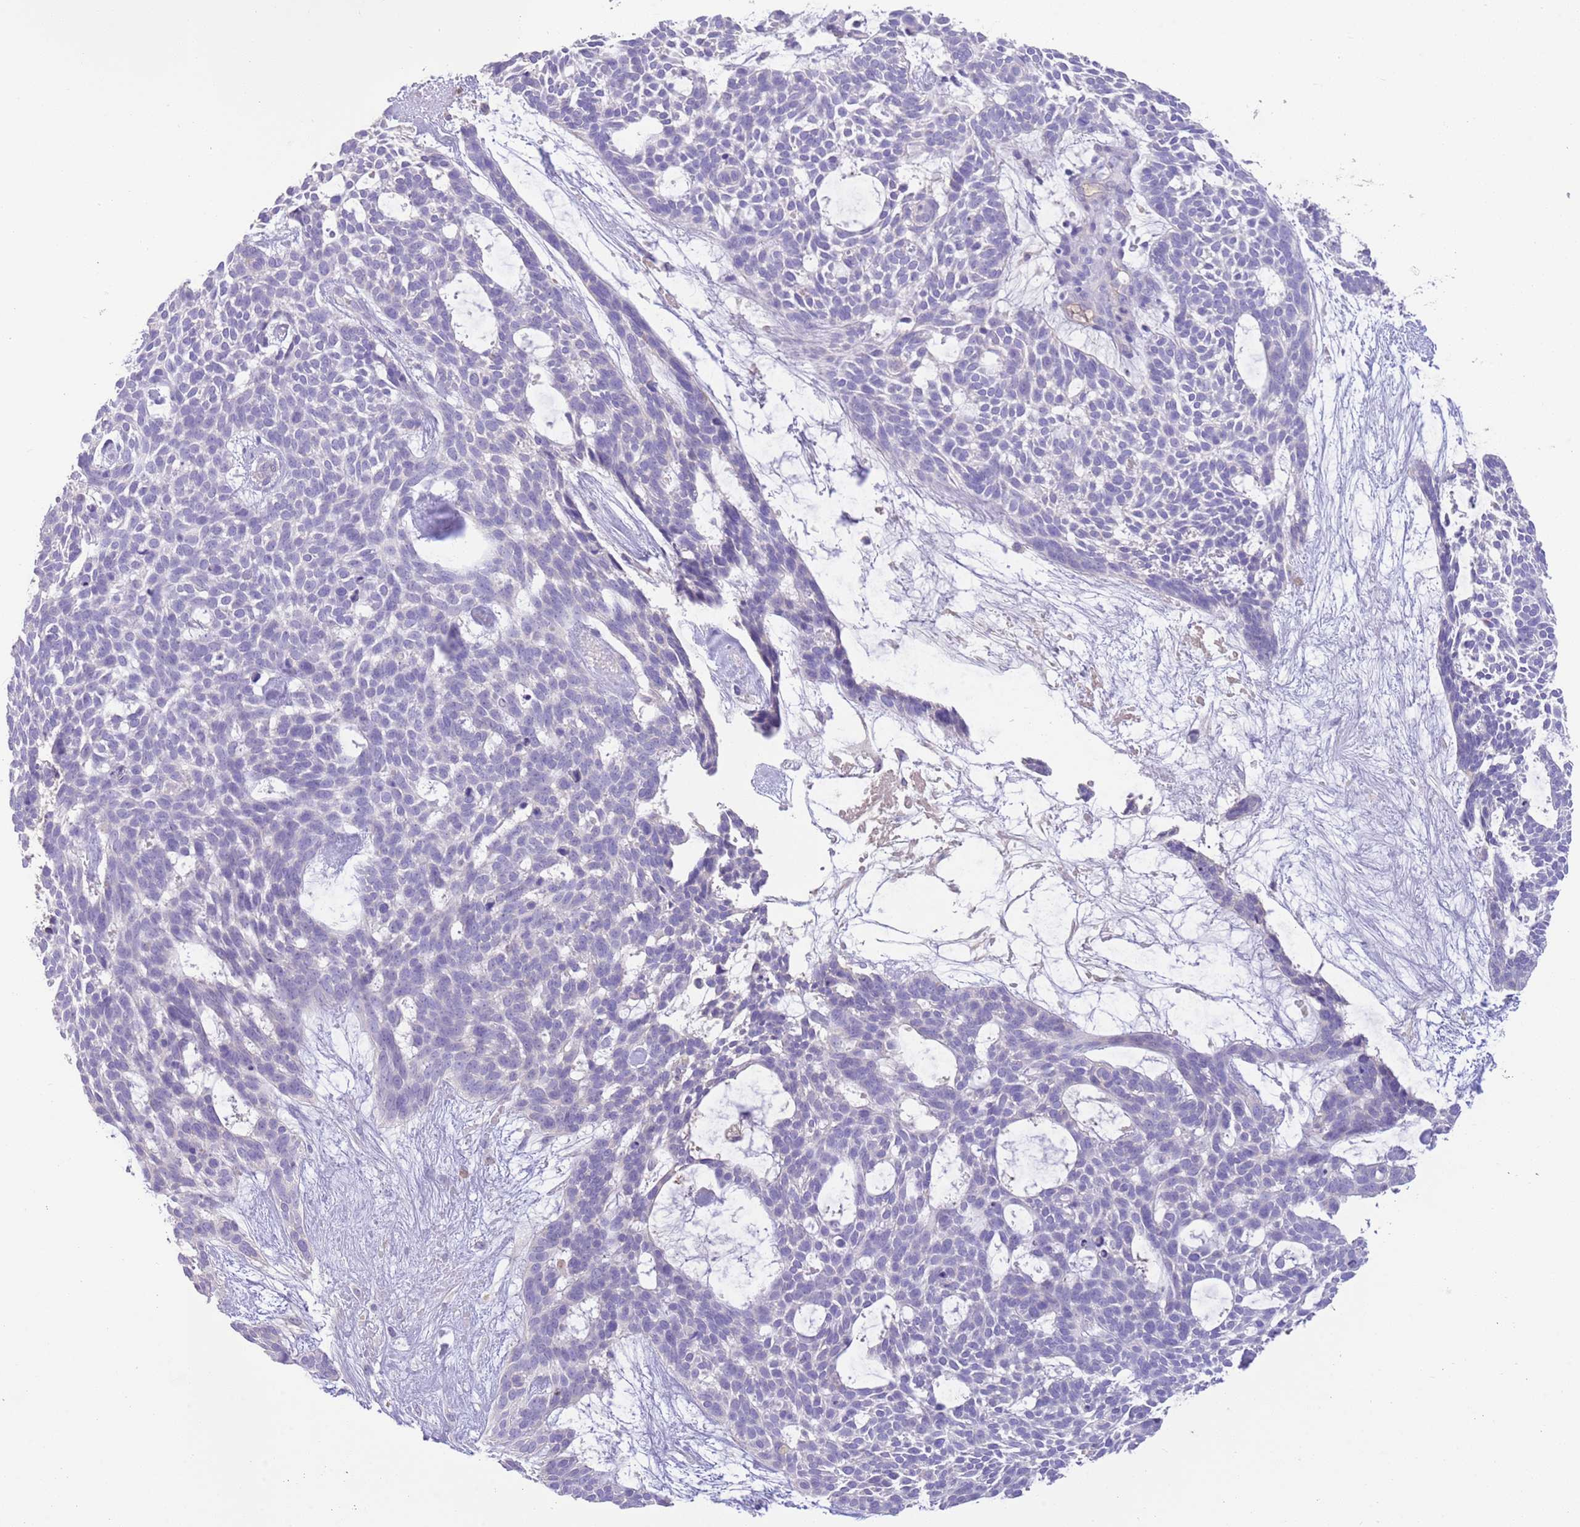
{"staining": {"intensity": "negative", "quantity": "none", "location": "none"}, "tissue": "skin cancer", "cell_type": "Tumor cells", "image_type": "cancer", "snomed": [{"axis": "morphology", "description": "Basal cell carcinoma"}, {"axis": "topography", "description": "Skin"}], "caption": "Immunohistochemical staining of human basal cell carcinoma (skin) demonstrates no significant staining in tumor cells.", "gene": "IGFL4", "patient": {"sex": "male", "age": 61}}